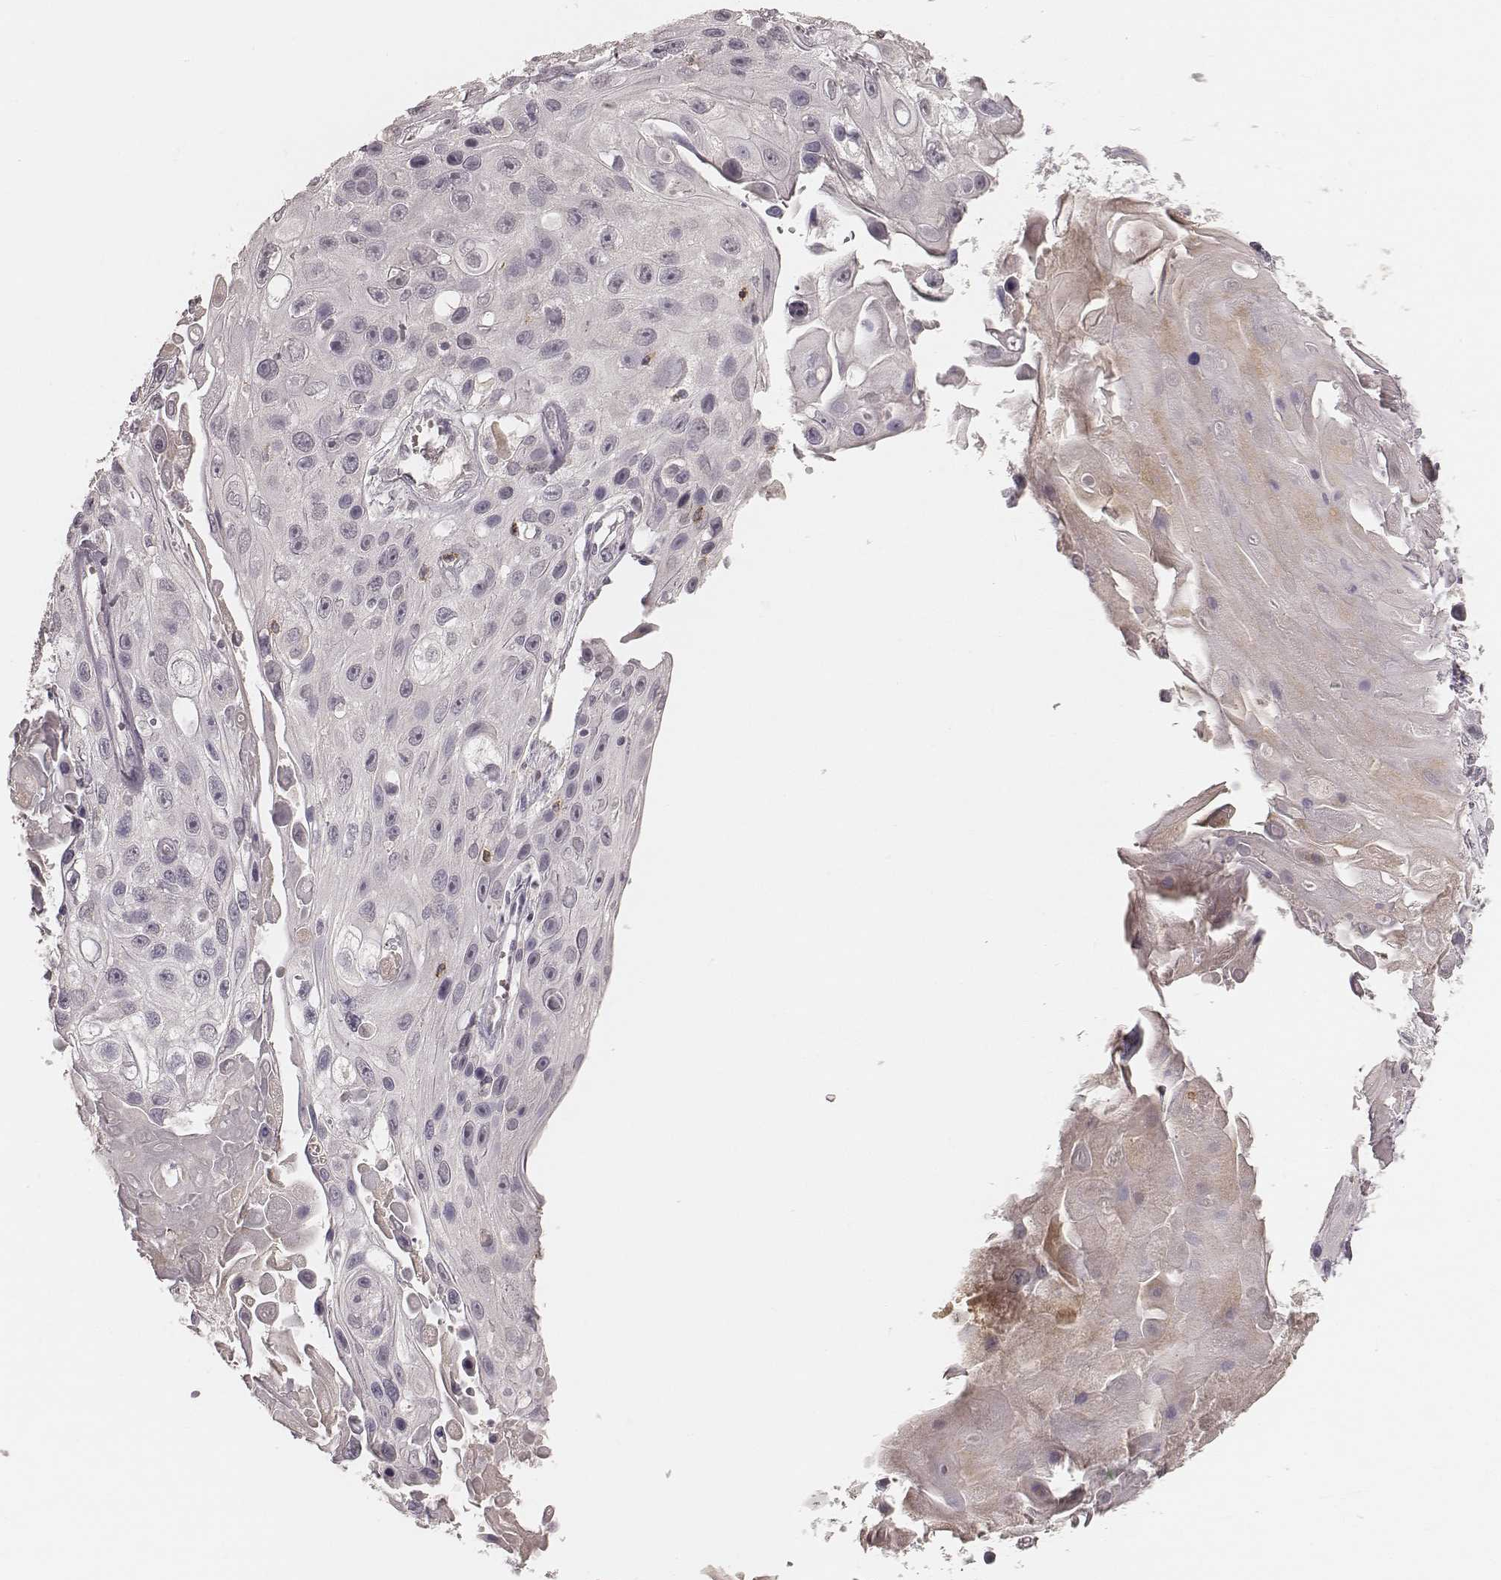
{"staining": {"intensity": "negative", "quantity": "none", "location": "none"}, "tissue": "skin cancer", "cell_type": "Tumor cells", "image_type": "cancer", "snomed": [{"axis": "morphology", "description": "Squamous cell carcinoma, NOS"}, {"axis": "topography", "description": "Skin"}], "caption": "Micrograph shows no protein expression in tumor cells of skin cancer tissue.", "gene": "CD8A", "patient": {"sex": "male", "age": 82}}